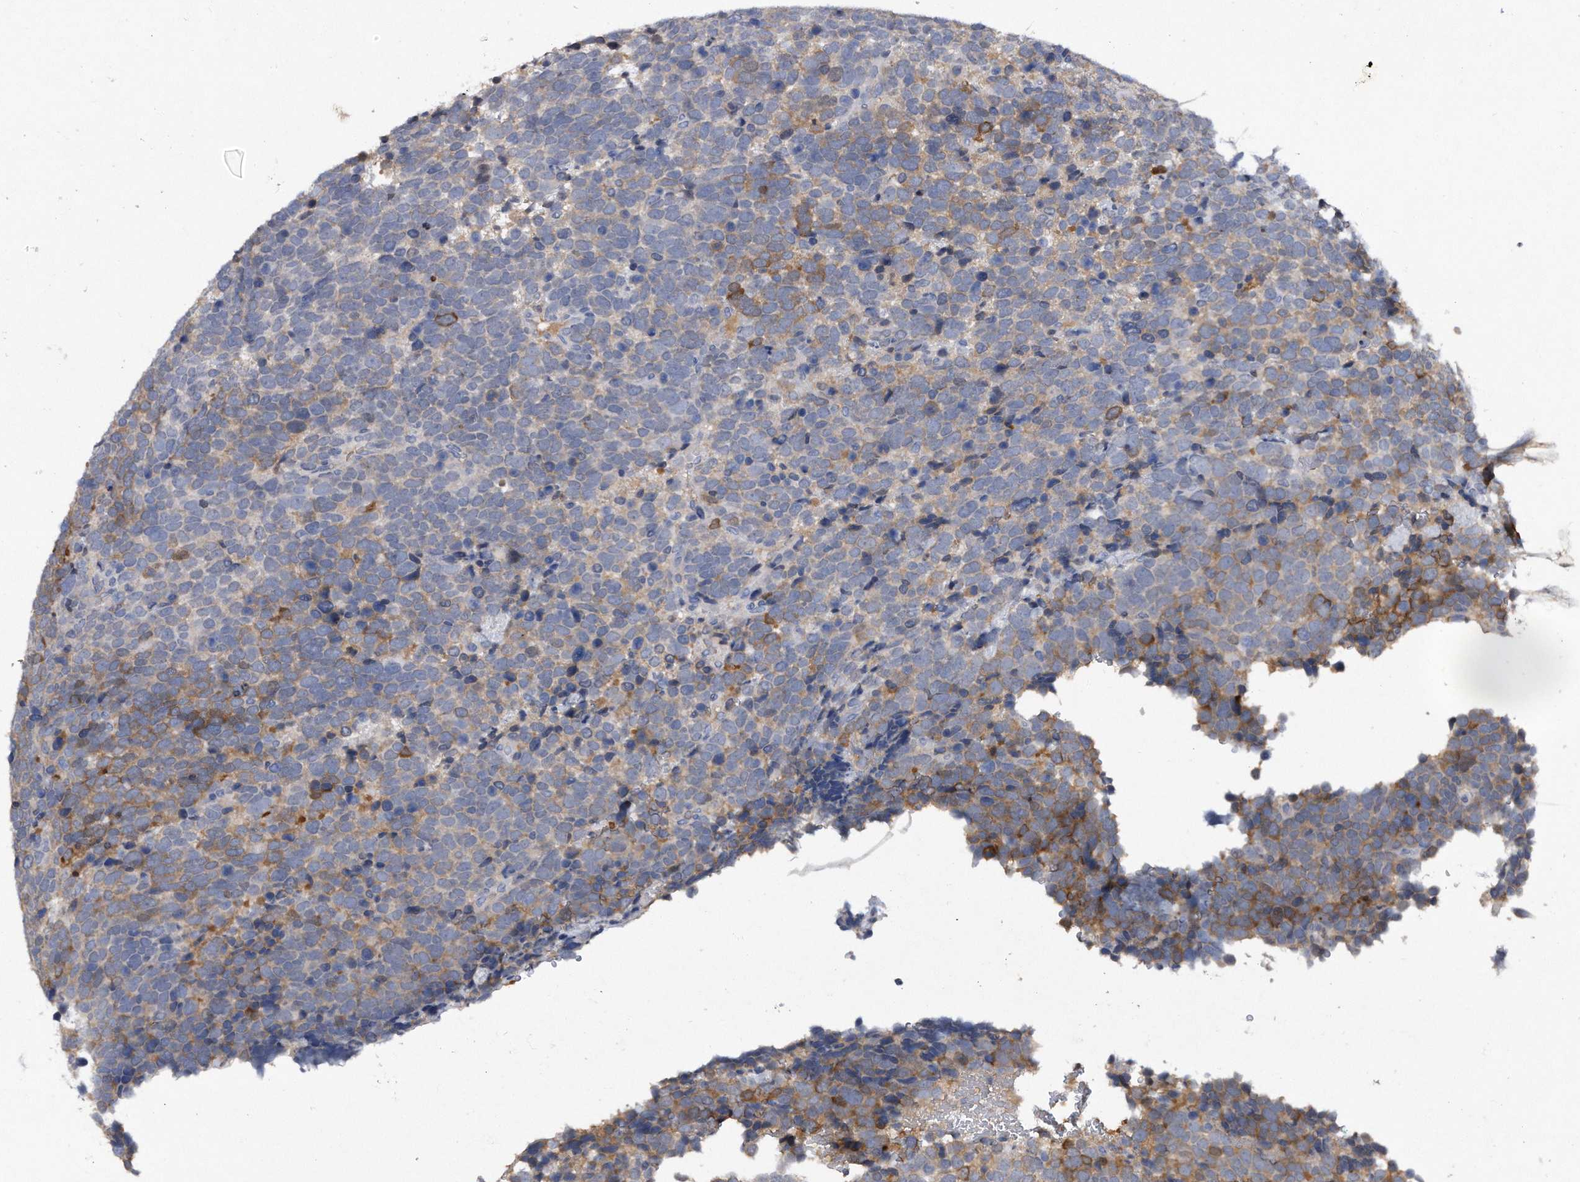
{"staining": {"intensity": "moderate", "quantity": "25%-75%", "location": "cytoplasmic/membranous"}, "tissue": "urothelial cancer", "cell_type": "Tumor cells", "image_type": "cancer", "snomed": [{"axis": "morphology", "description": "Urothelial carcinoma, High grade"}, {"axis": "topography", "description": "Urinary bladder"}], "caption": "Approximately 25%-75% of tumor cells in urothelial cancer exhibit moderate cytoplasmic/membranous protein positivity as visualized by brown immunohistochemical staining.", "gene": "ASNS", "patient": {"sex": "female", "age": 82}}